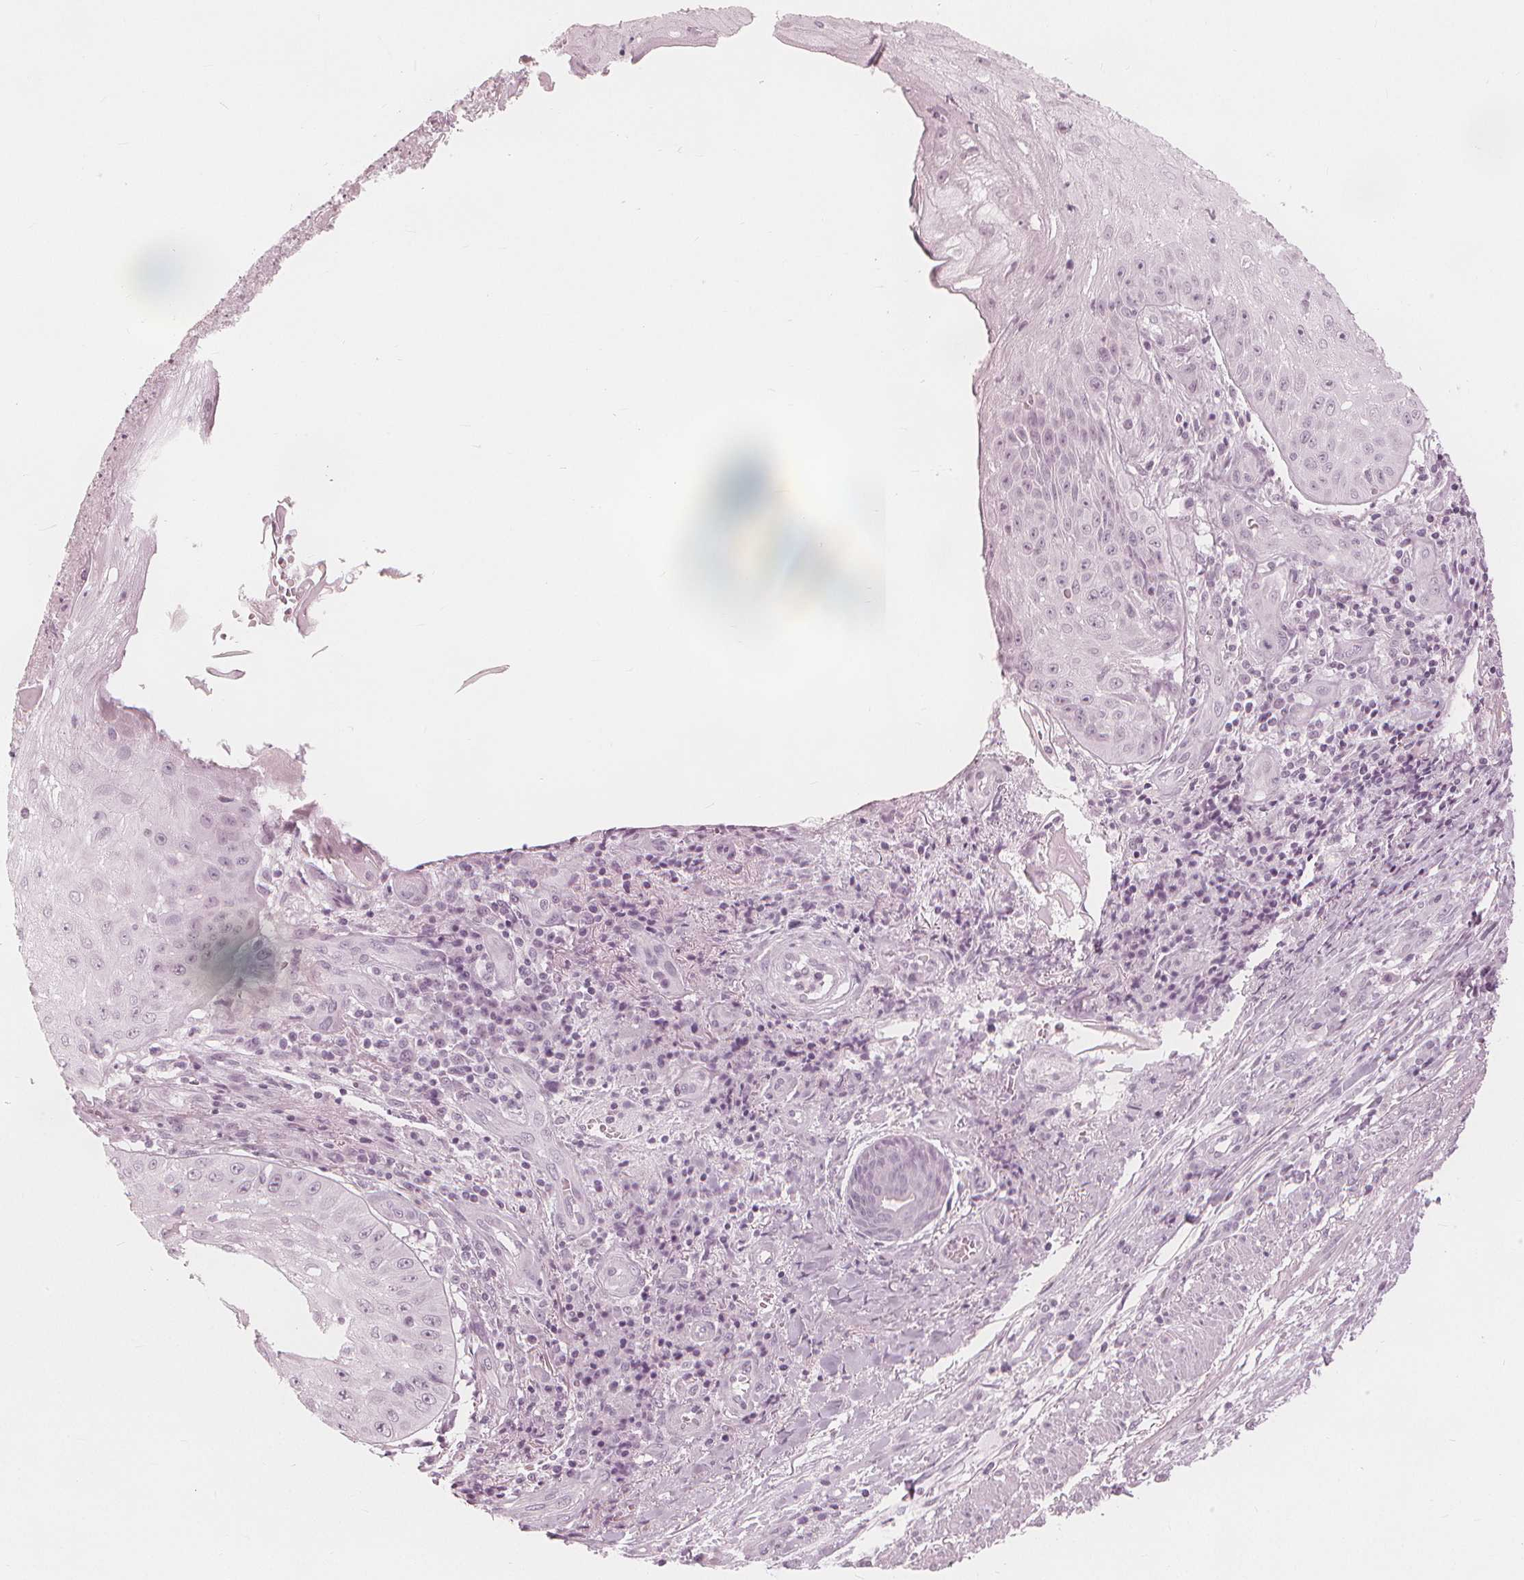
{"staining": {"intensity": "negative", "quantity": "none", "location": "none"}, "tissue": "skin cancer", "cell_type": "Tumor cells", "image_type": "cancer", "snomed": [{"axis": "morphology", "description": "Squamous cell carcinoma, NOS"}, {"axis": "topography", "description": "Skin"}], "caption": "Skin cancer stained for a protein using IHC demonstrates no expression tumor cells.", "gene": "PAEP", "patient": {"sex": "male", "age": 70}}